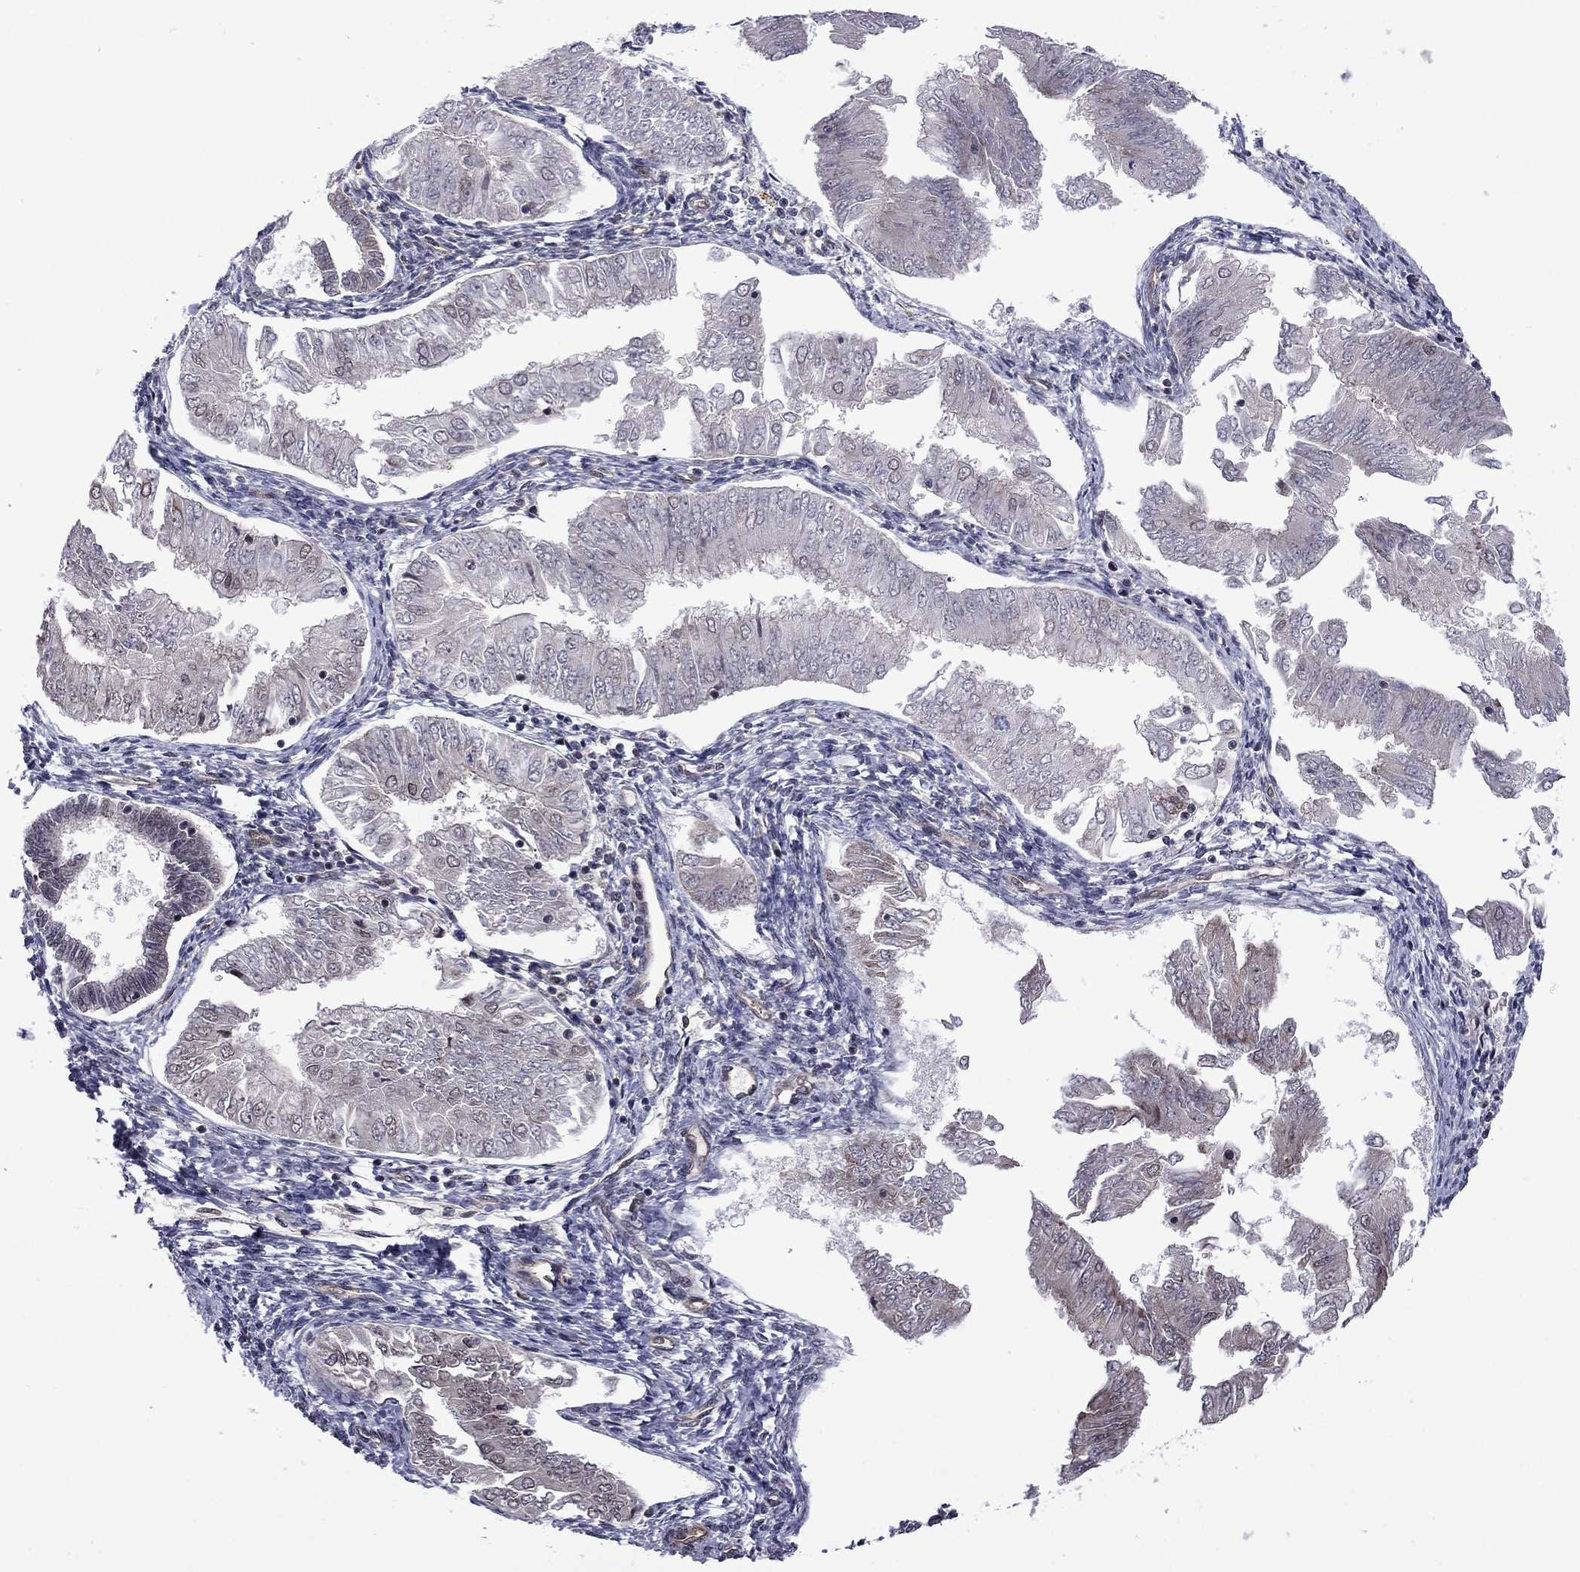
{"staining": {"intensity": "negative", "quantity": "none", "location": "none"}, "tissue": "endometrial cancer", "cell_type": "Tumor cells", "image_type": "cancer", "snomed": [{"axis": "morphology", "description": "Adenocarcinoma, NOS"}, {"axis": "topography", "description": "Endometrium"}], "caption": "Immunohistochemistry histopathology image of adenocarcinoma (endometrial) stained for a protein (brown), which shows no staining in tumor cells.", "gene": "BRF1", "patient": {"sex": "female", "age": 53}}